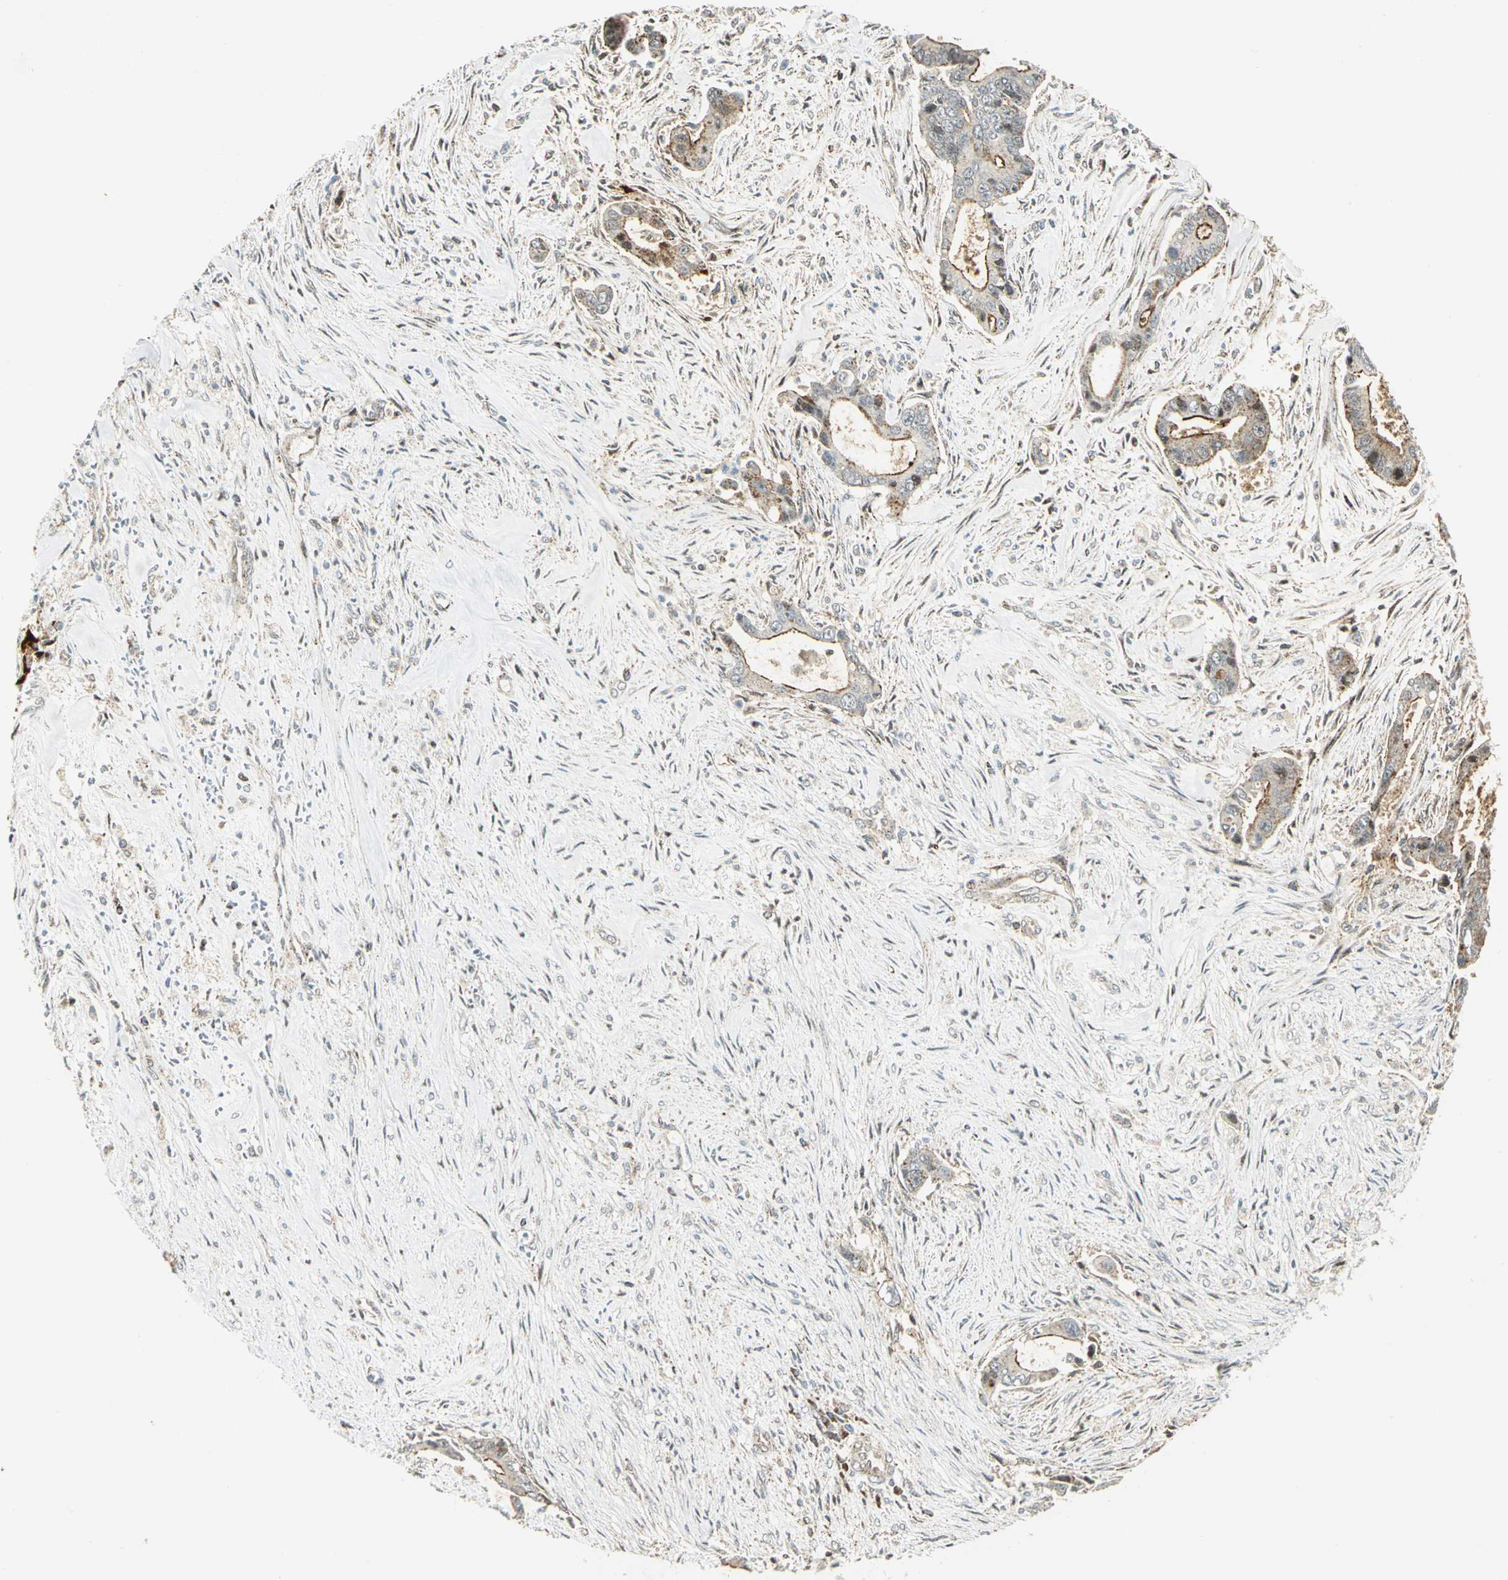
{"staining": {"intensity": "moderate", "quantity": ">75%", "location": "cytoplasmic/membranous"}, "tissue": "liver cancer", "cell_type": "Tumor cells", "image_type": "cancer", "snomed": [{"axis": "morphology", "description": "Cholangiocarcinoma"}, {"axis": "topography", "description": "Liver"}], "caption": "Moderate cytoplasmic/membranous protein staining is identified in about >75% of tumor cells in liver cholangiocarcinoma.", "gene": "ATP6V1A", "patient": {"sex": "female", "age": 55}}